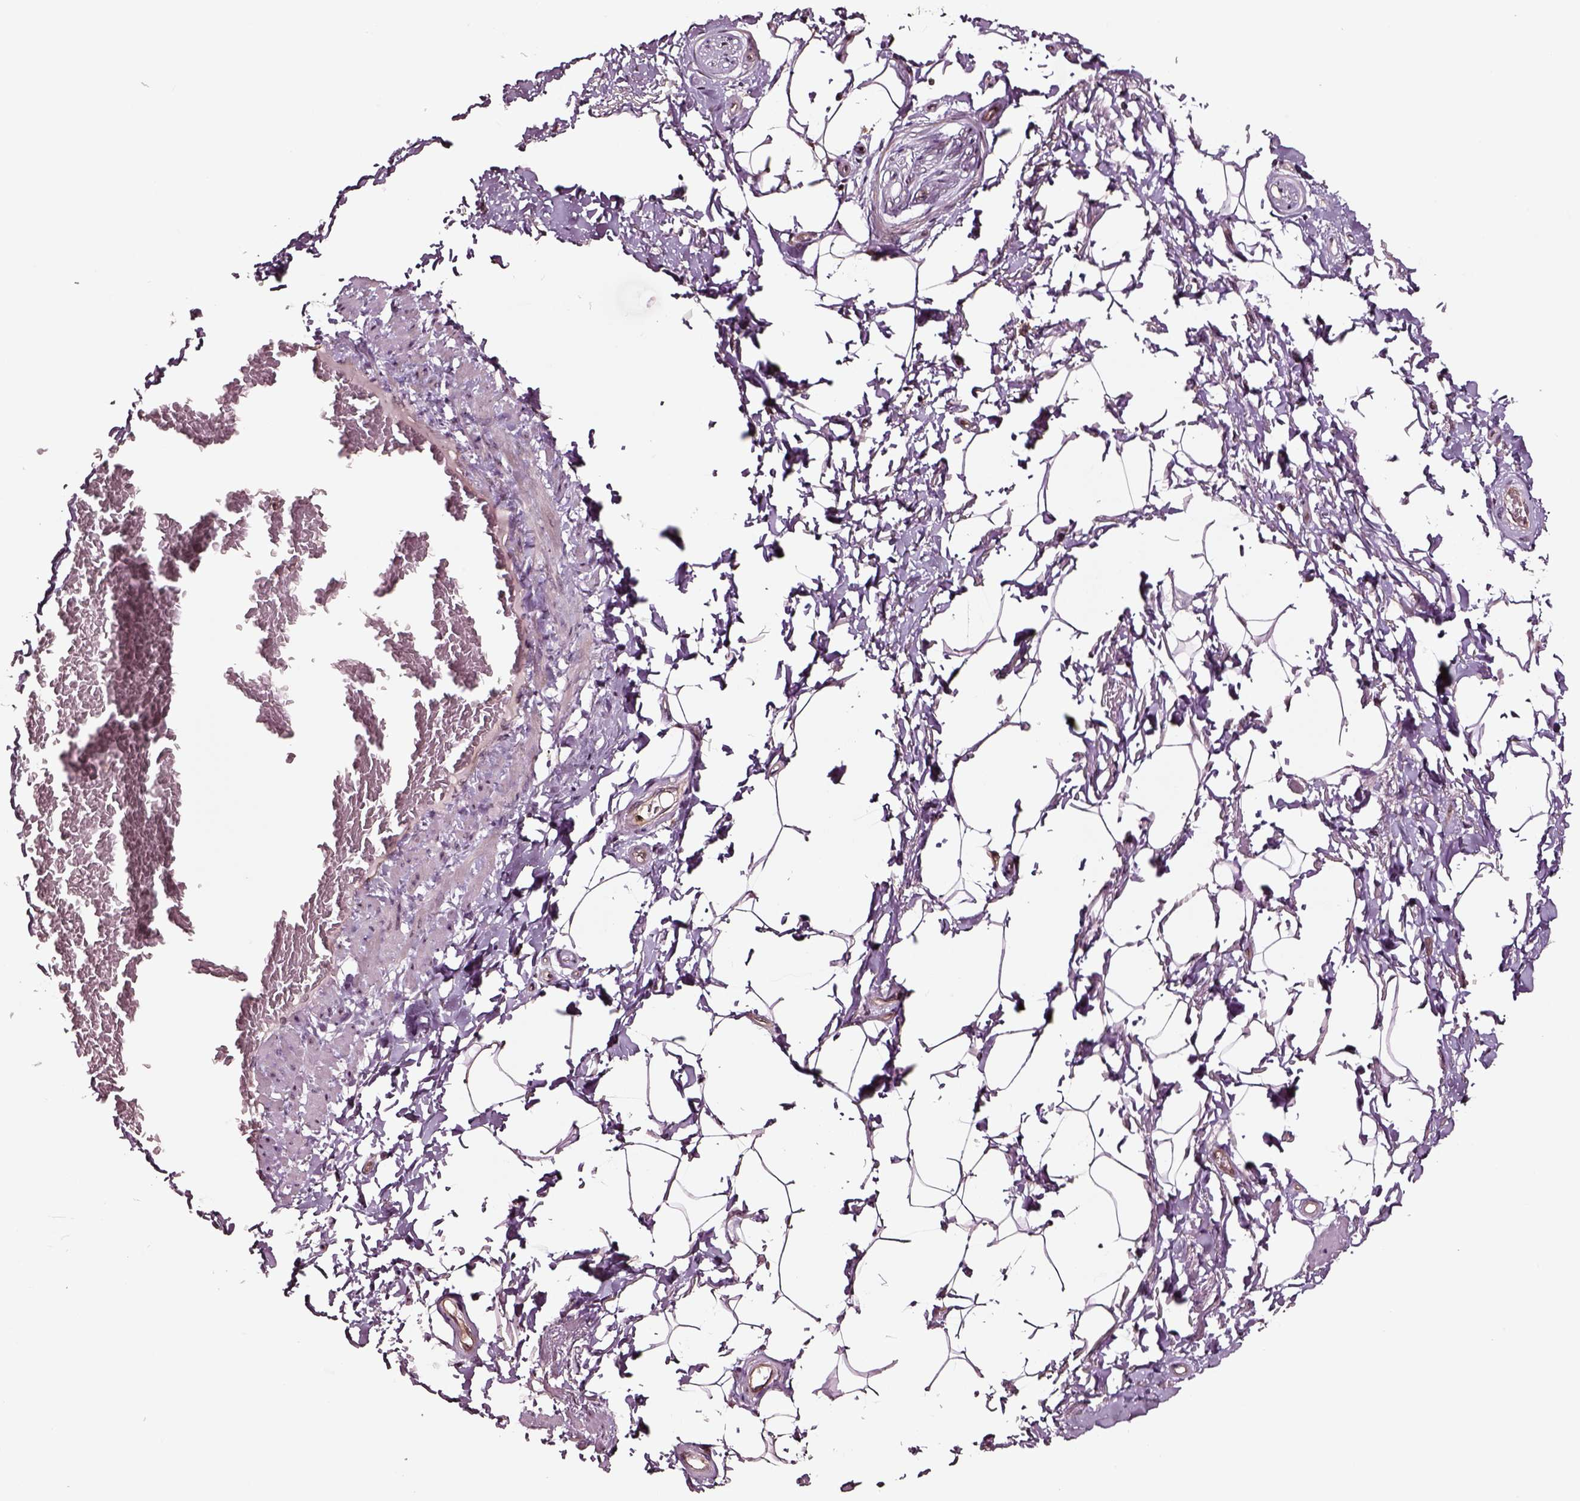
{"staining": {"intensity": "weak", "quantity": ">75%", "location": "cytoplasmic/membranous"}, "tissue": "adipose tissue", "cell_type": "Adipocytes", "image_type": "normal", "snomed": [{"axis": "morphology", "description": "Normal tissue, NOS"}, {"axis": "topography", "description": "Peripheral nerve tissue"}], "caption": "This photomicrograph exhibits normal adipose tissue stained with immunohistochemistry (IHC) to label a protein in brown. The cytoplasmic/membranous of adipocytes show weak positivity for the protein. Nuclei are counter-stained blue.", "gene": "RASSF5", "patient": {"sex": "male", "age": 51}}